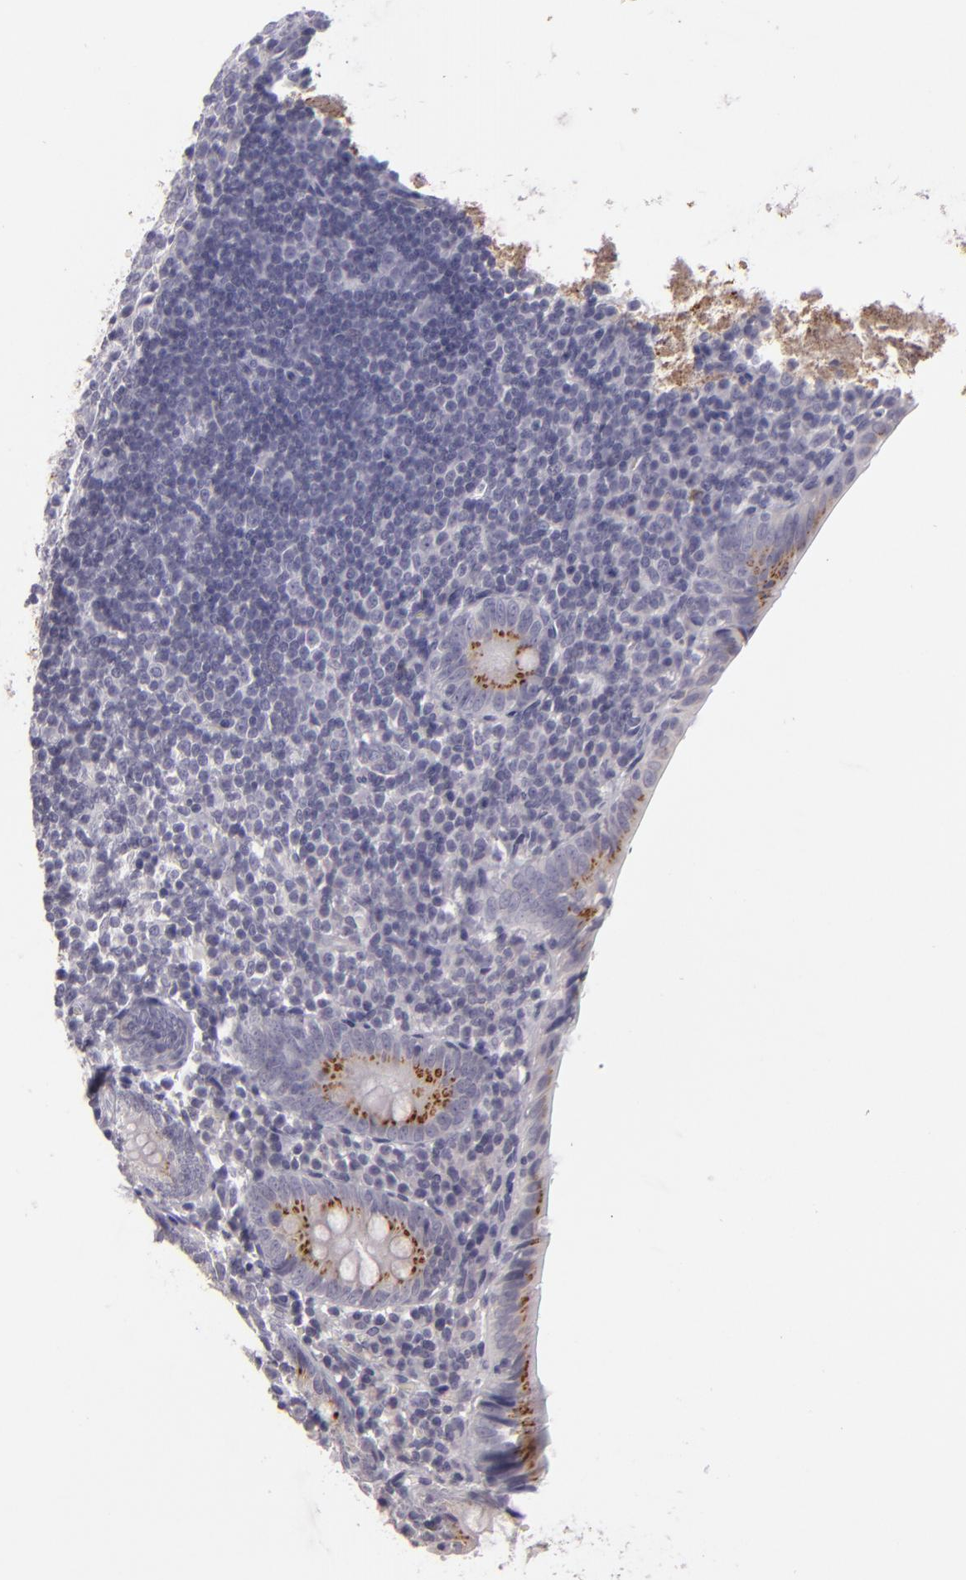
{"staining": {"intensity": "moderate", "quantity": "<25%", "location": "cytoplasmic/membranous"}, "tissue": "appendix", "cell_type": "Glandular cells", "image_type": "normal", "snomed": [{"axis": "morphology", "description": "Normal tissue, NOS"}, {"axis": "topography", "description": "Appendix"}], "caption": "The histopathology image demonstrates staining of benign appendix, revealing moderate cytoplasmic/membranous protein staining (brown color) within glandular cells. (Brightfield microscopy of DAB IHC at high magnification).", "gene": "EGFL6", "patient": {"sex": "female", "age": 10}}